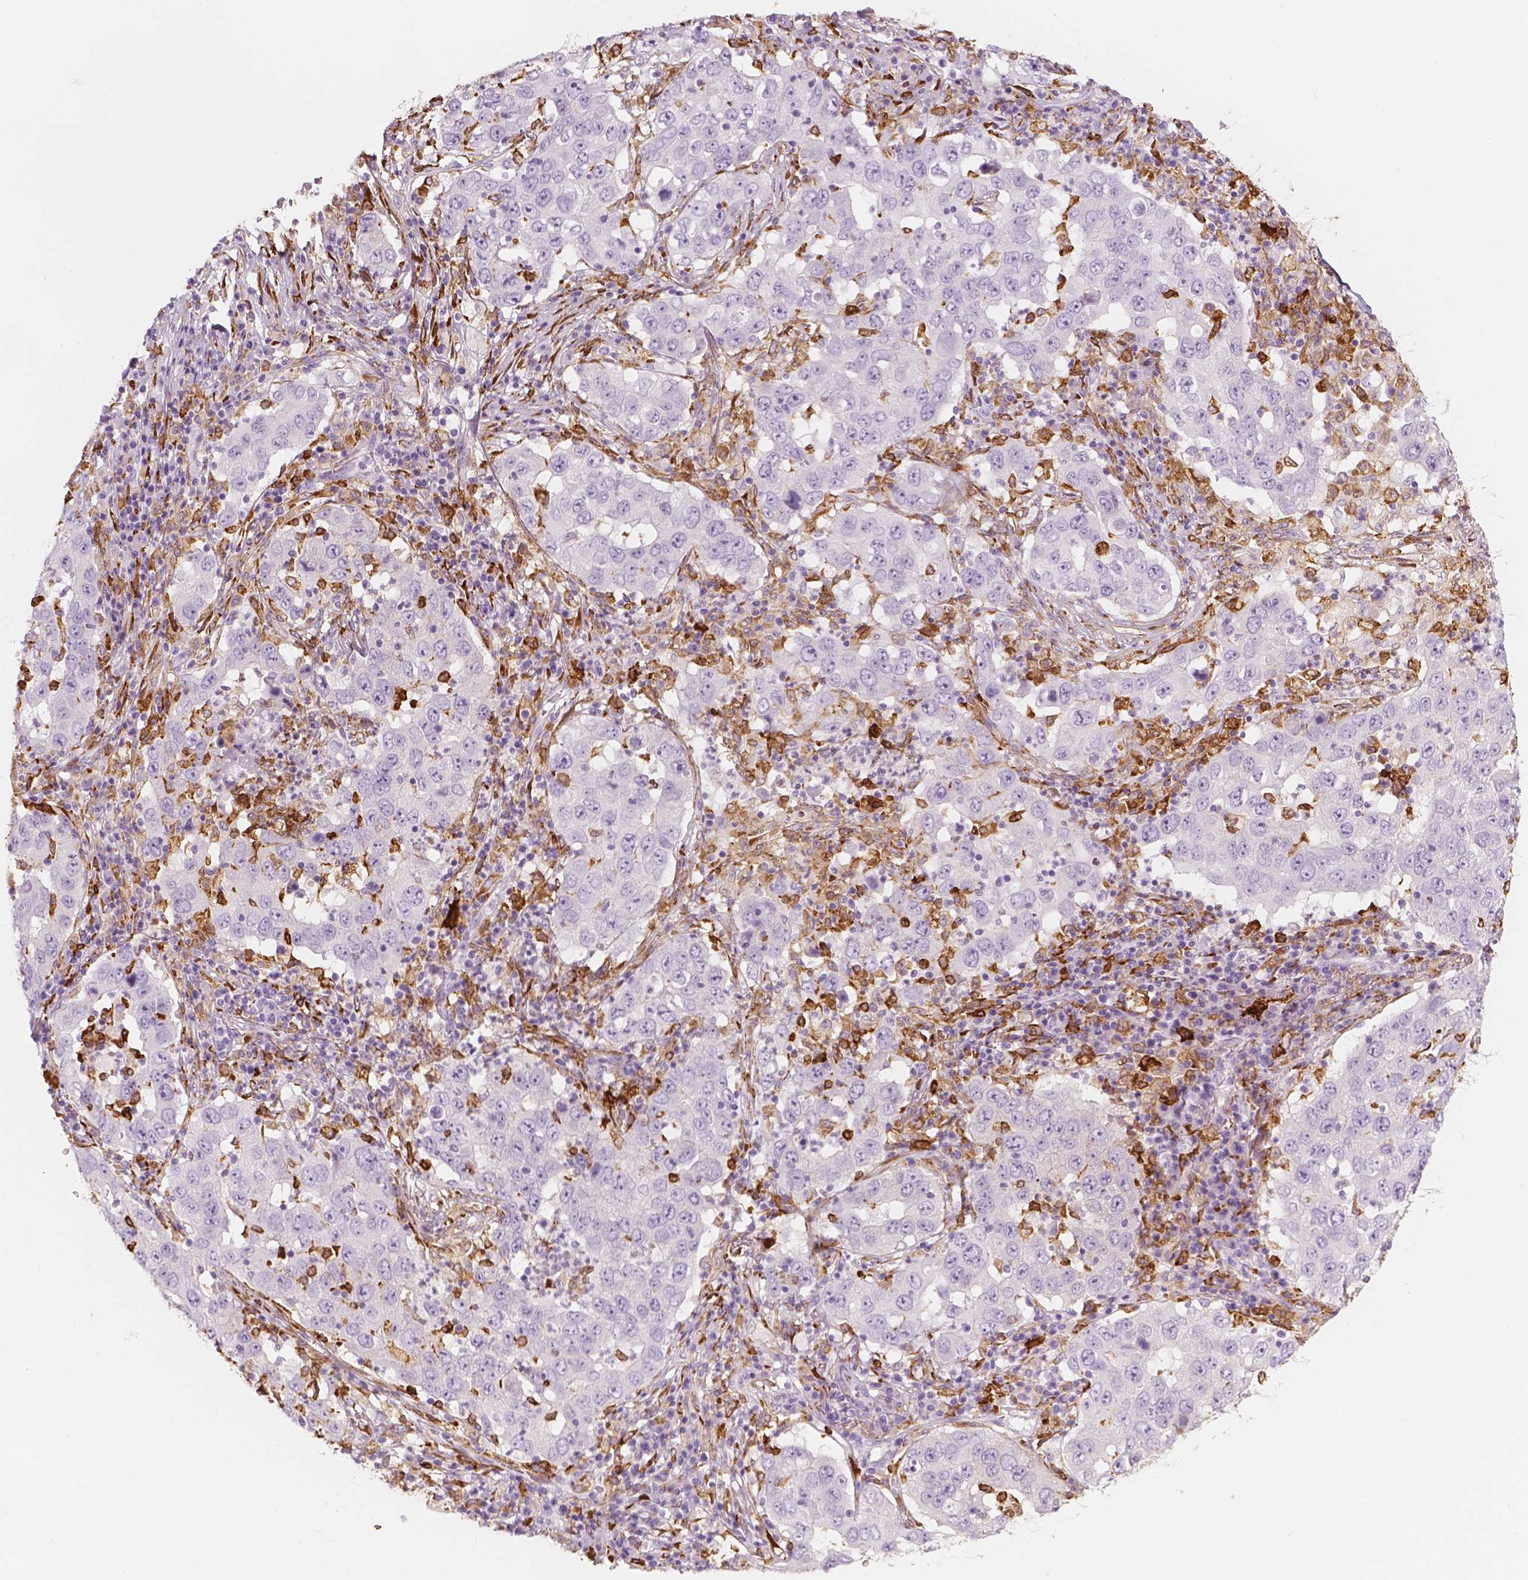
{"staining": {"intensity": "negative", "quantity": "none", "location": "none"}, "tissue": "lung cancer", "cell_type": "Tumor cells", "image_type": "cancer", "snomed": [{"axis": "morphology", "description": "Adenocarcinoma, NOS"}, {"axis": "topography", "description": "Lung"}], "caption": "The immunohistochemistry histopathology image has no significant expression in tumor cells of lung cancer (adenocarcinoma) tissue. (Immunohistochemistry (ihc), brightfield microscopy, high magnification).", "gene": "CES1", "patient": {"sex": "male", "age": 73}}